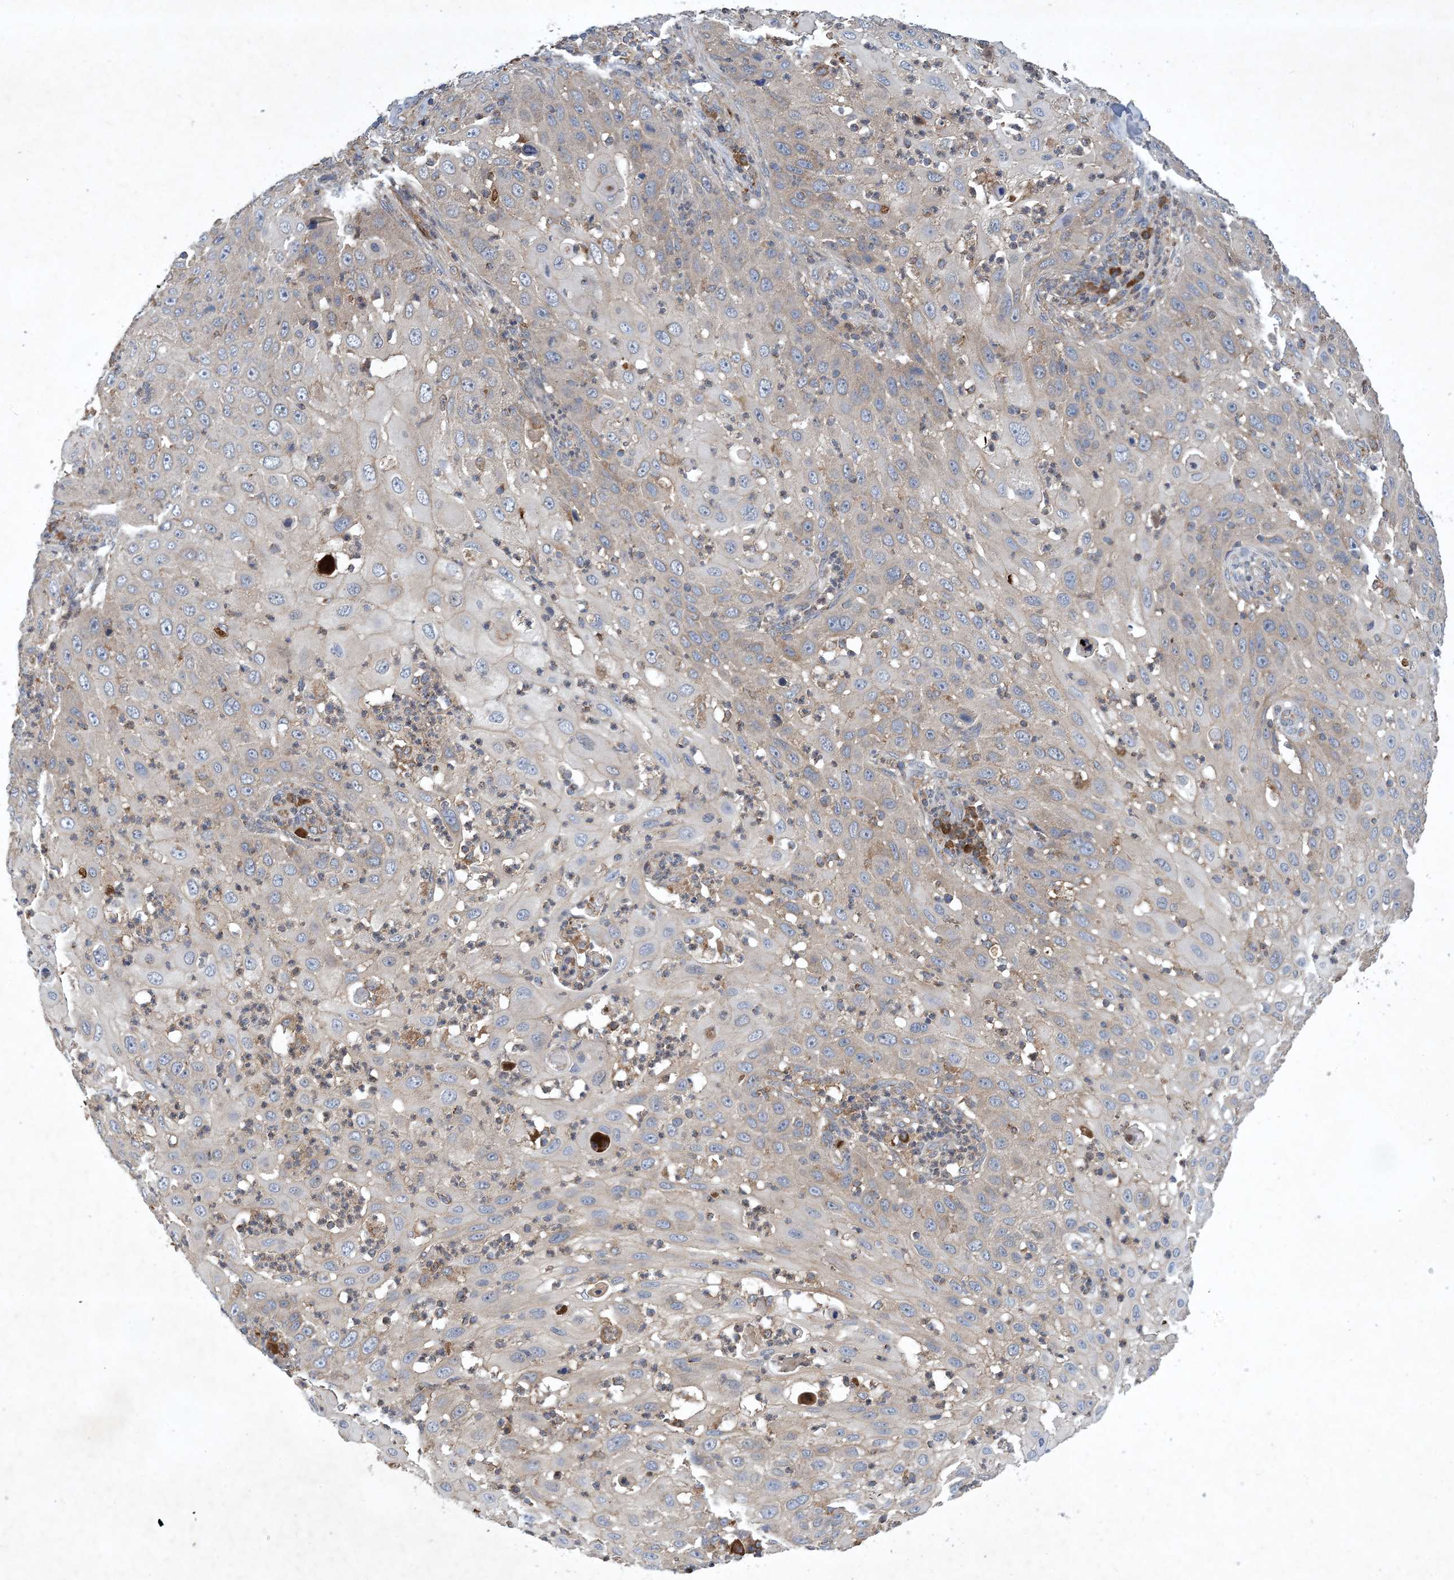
{"staining": {"intensity": "weak", "quantity": "<25%", "location": "cytoplasmic/membranous"}, "tissue": "skin cancer", "cell_type": "Tumor cells", "image_type": "cancer", "snomed": [{"axis": "morphology", "description": "Squamous cell carcinoma, NOS"}, {"axis": "topography", "description": "Skin"}], "caption": "Immunohistochemical staining of skin cancer (squamous cell carcinoma) shows no significant expression in tumor cells.", "gene": "STK19", "patient": {"sex": "female", "age": 44}}